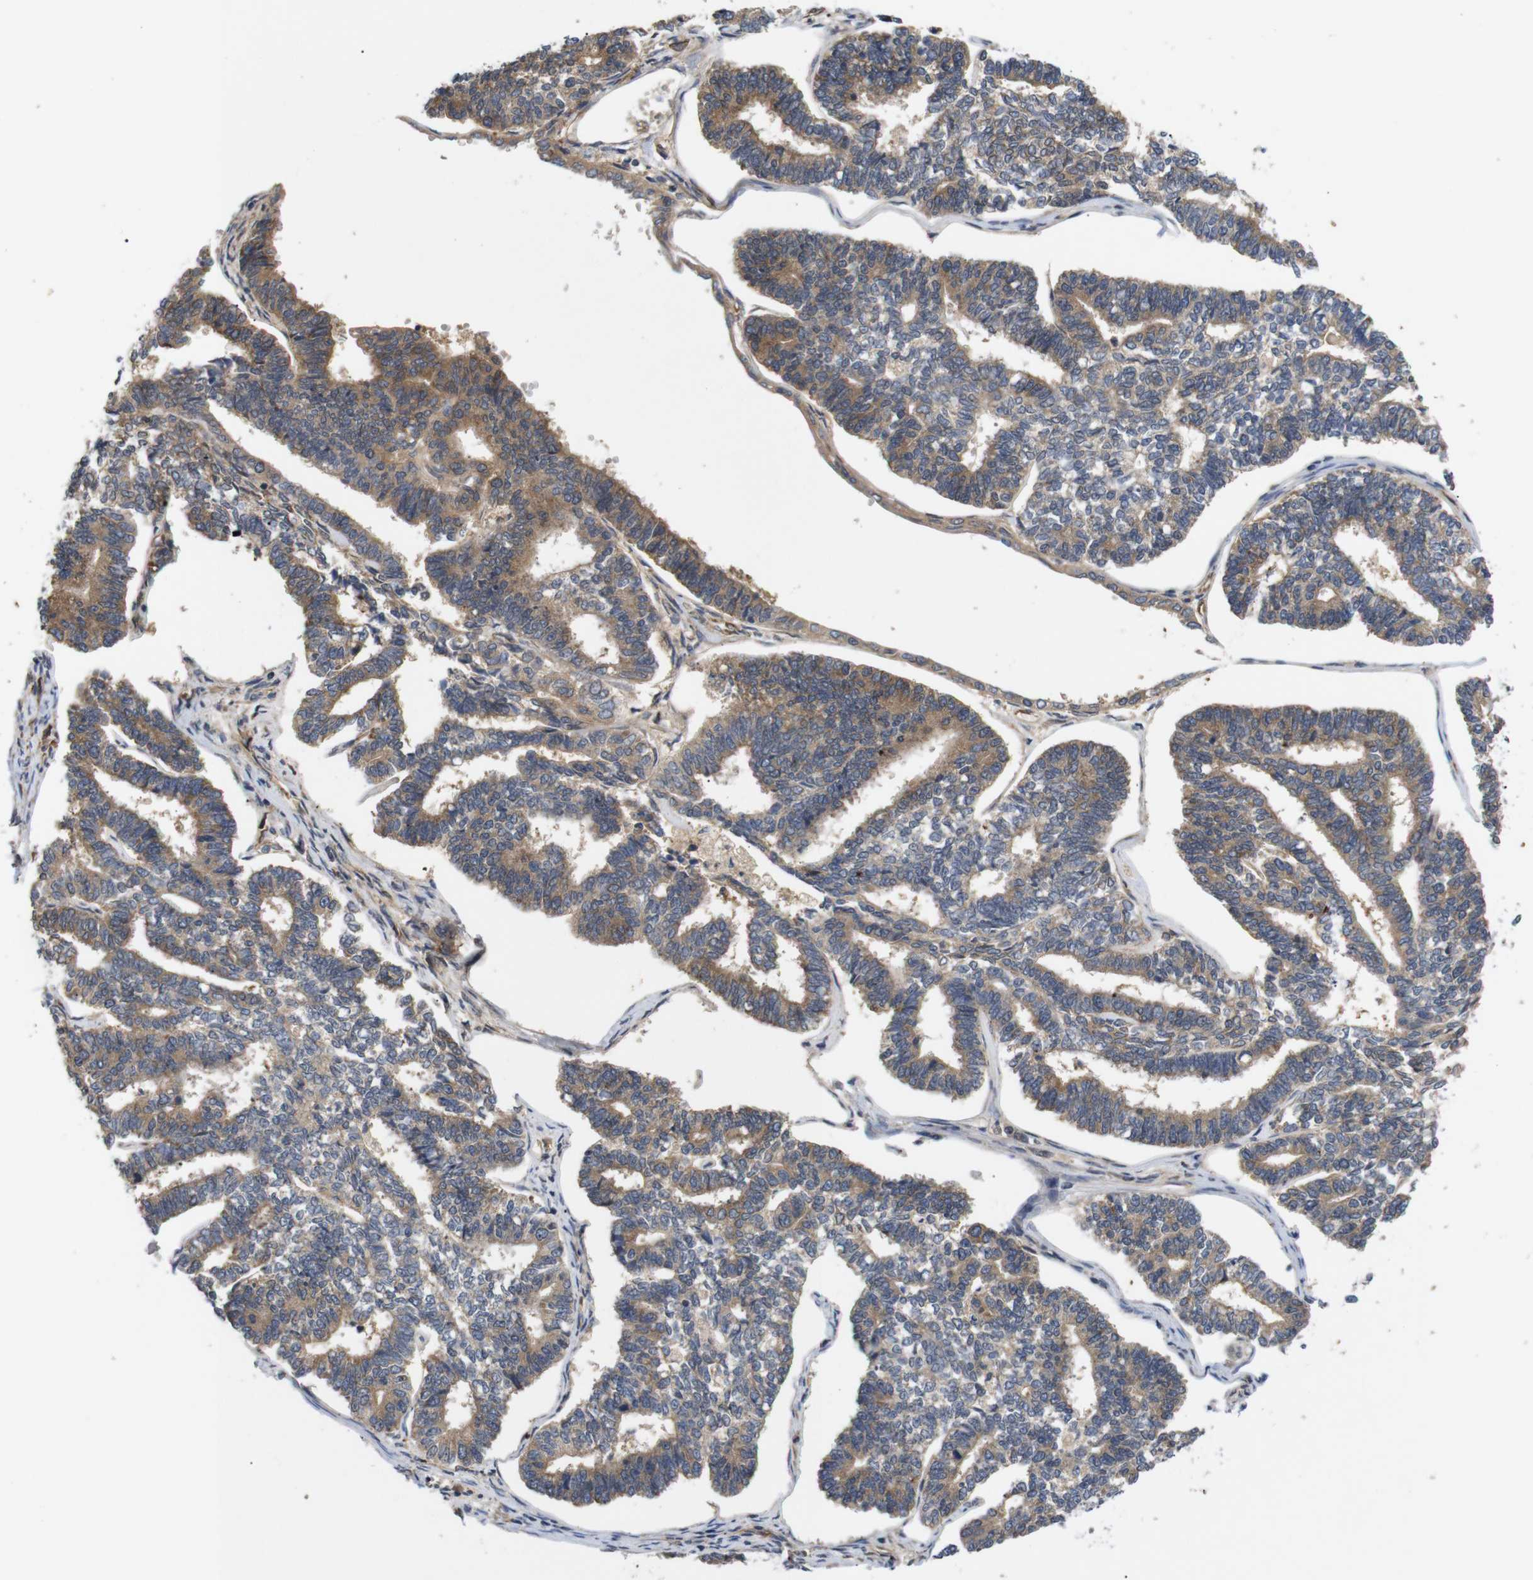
{"staining": {"intensity": "moderate", "quantity": ">75%", "location": "cytoplasmic/membranous"}, "tissue": "endometrial cancer", "cell_type": "Tumor cells", "image_type": "cancer", "snomed": [{"axis": "morphology", "description": "Adenocarcinoma, NOS"}, {"axis": "topography", "description": "Endometrium"}], "caption": "High-power microscopy captured an immunohistochemistry photomicrograph of endometrial cancer (adenocarcinoma), revealing moderate cytoplasmic/membranous positivity in about >75% of tumor cells. (IHC, brightfield microscopy, high magnification).", "gene": "RIPK1", "patient": {"sex": "female", "age": 70}}